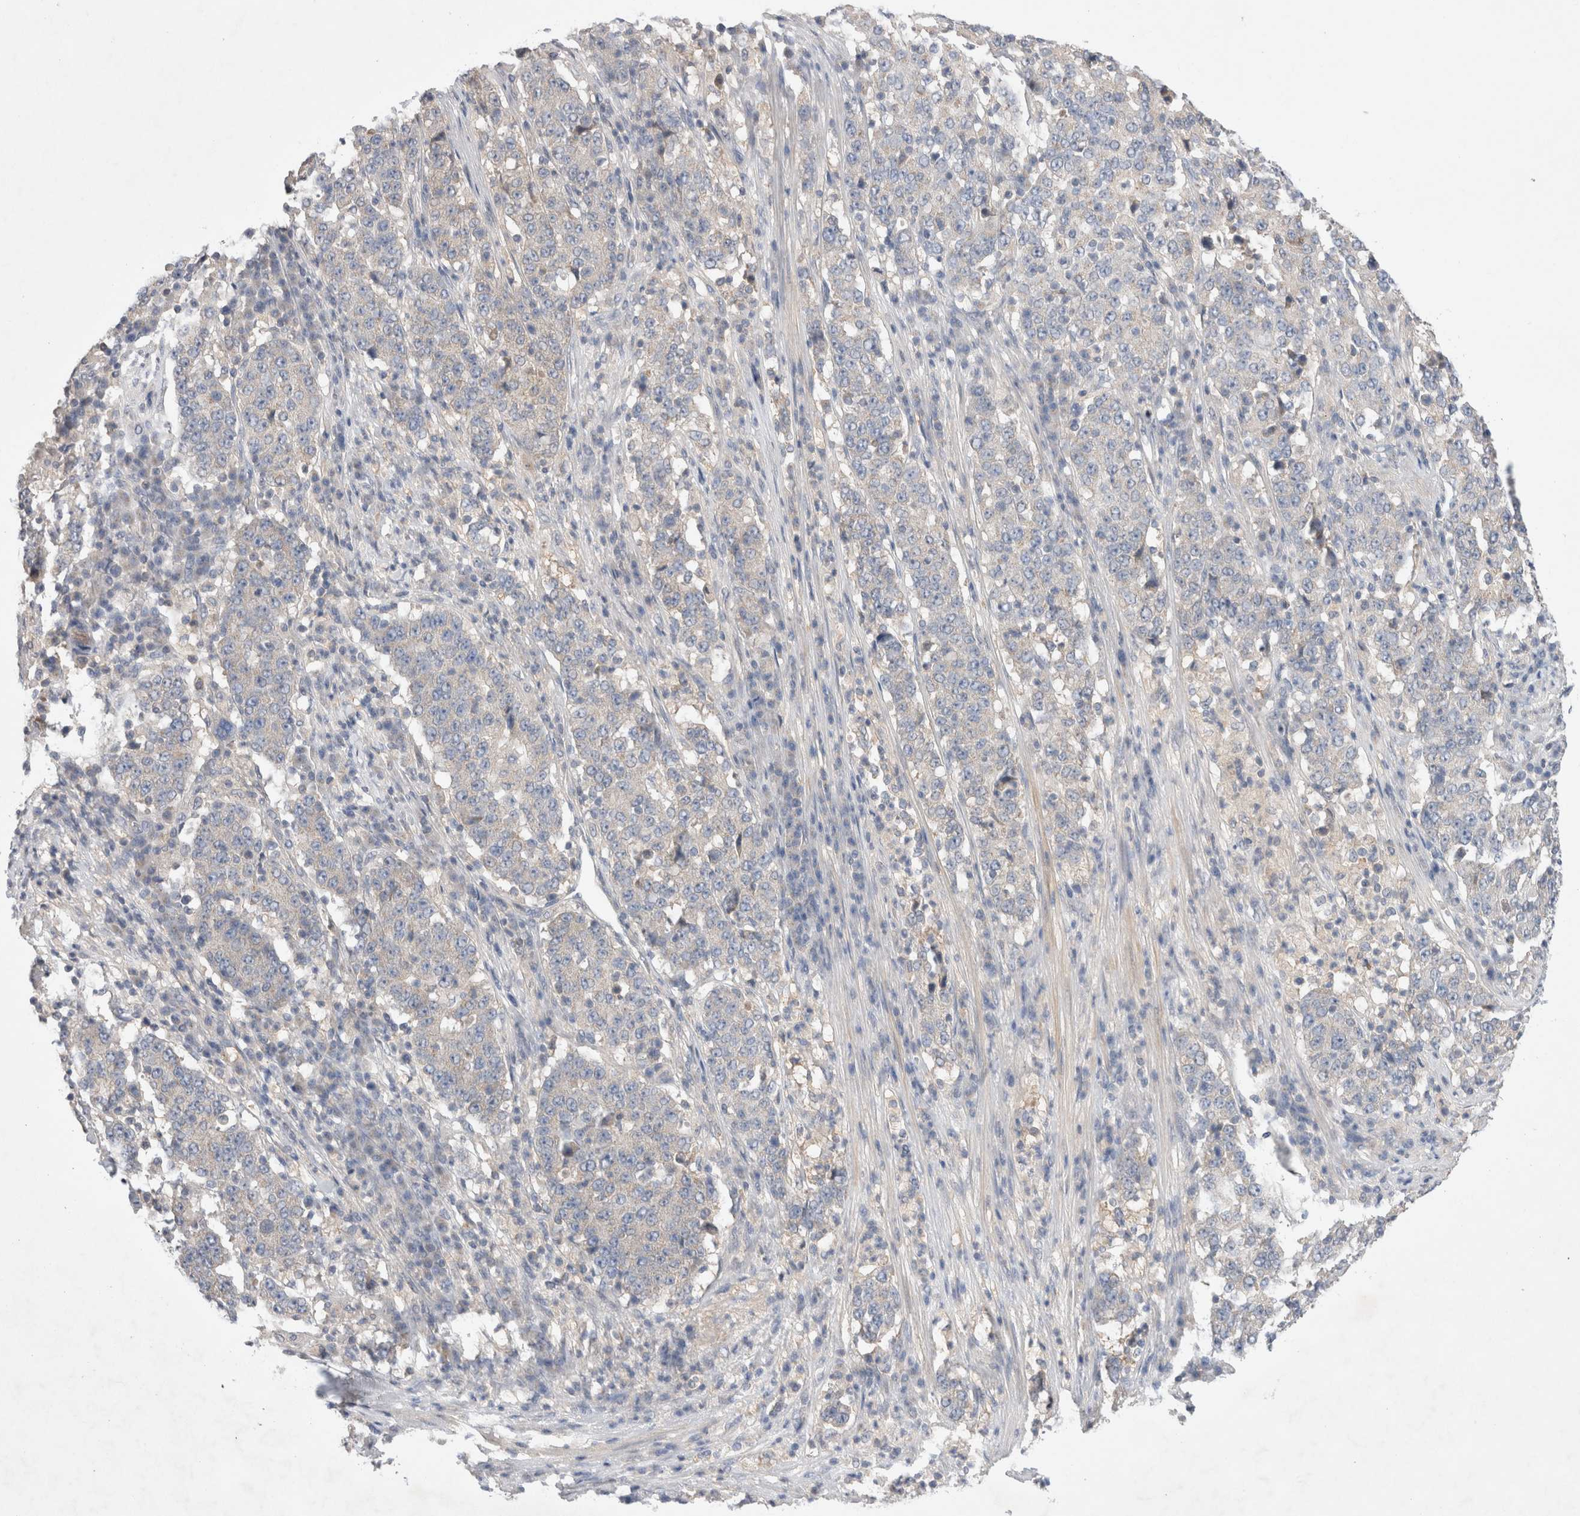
{"staining": {"intensity": "negative", "quantity": "none", "location": "none"}, "tissue": "stomach cancer", "cell_type": "Tumor cells", "image_type": "cancer", "snomed": [{"axis": "morphology", "description": "Adenocarcinoma, NOS"}, {"axis": "topography", "description": "Stomach"}], "caption": "Tumor cells show no significant protein expression in stomach adenocarcinoma.", "gene": "IFT74", "patient": {"sex": "male", "age": 59}}